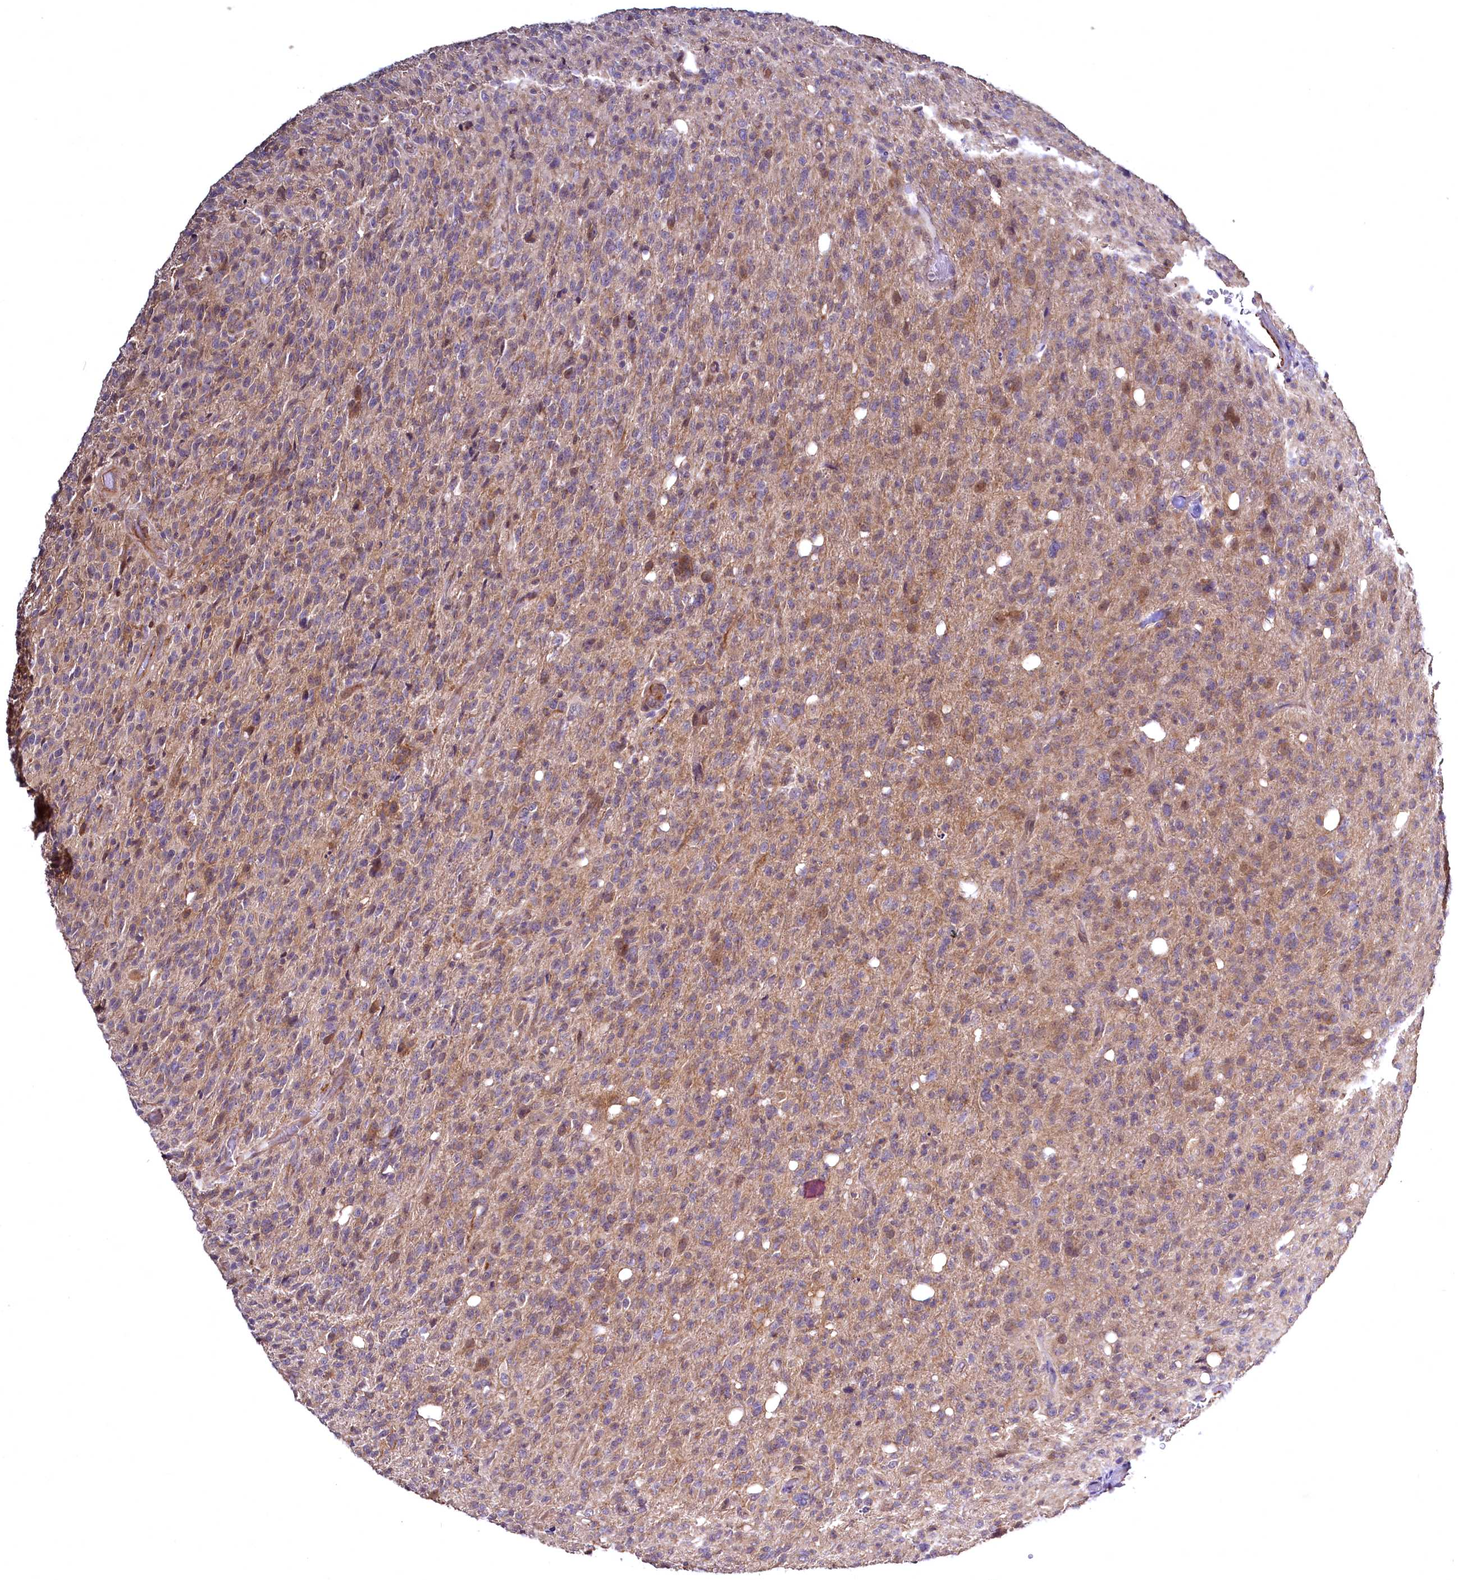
{"staining": {"intensity": "weak", "quantity": "25%-75%", "location": "cytoplasmic/membranous"}, "tissue": "glioma", "cell_type": "Tumor cells", "image_type": "cancer", "snomed": [{"axis": "morphology", "description": "Glioma, malignant, High grade"}, {"axis": "topography", "description": "Brain"}], "caption": "Brown immunohistochemical staining in human malignant glioma (high-grade) exhibits weak cytoplasmic/membranous staining in about 25%-75% of tumor cells.", "gene": "TBCEL", "patient": {"sex": "female", "age": 57}}